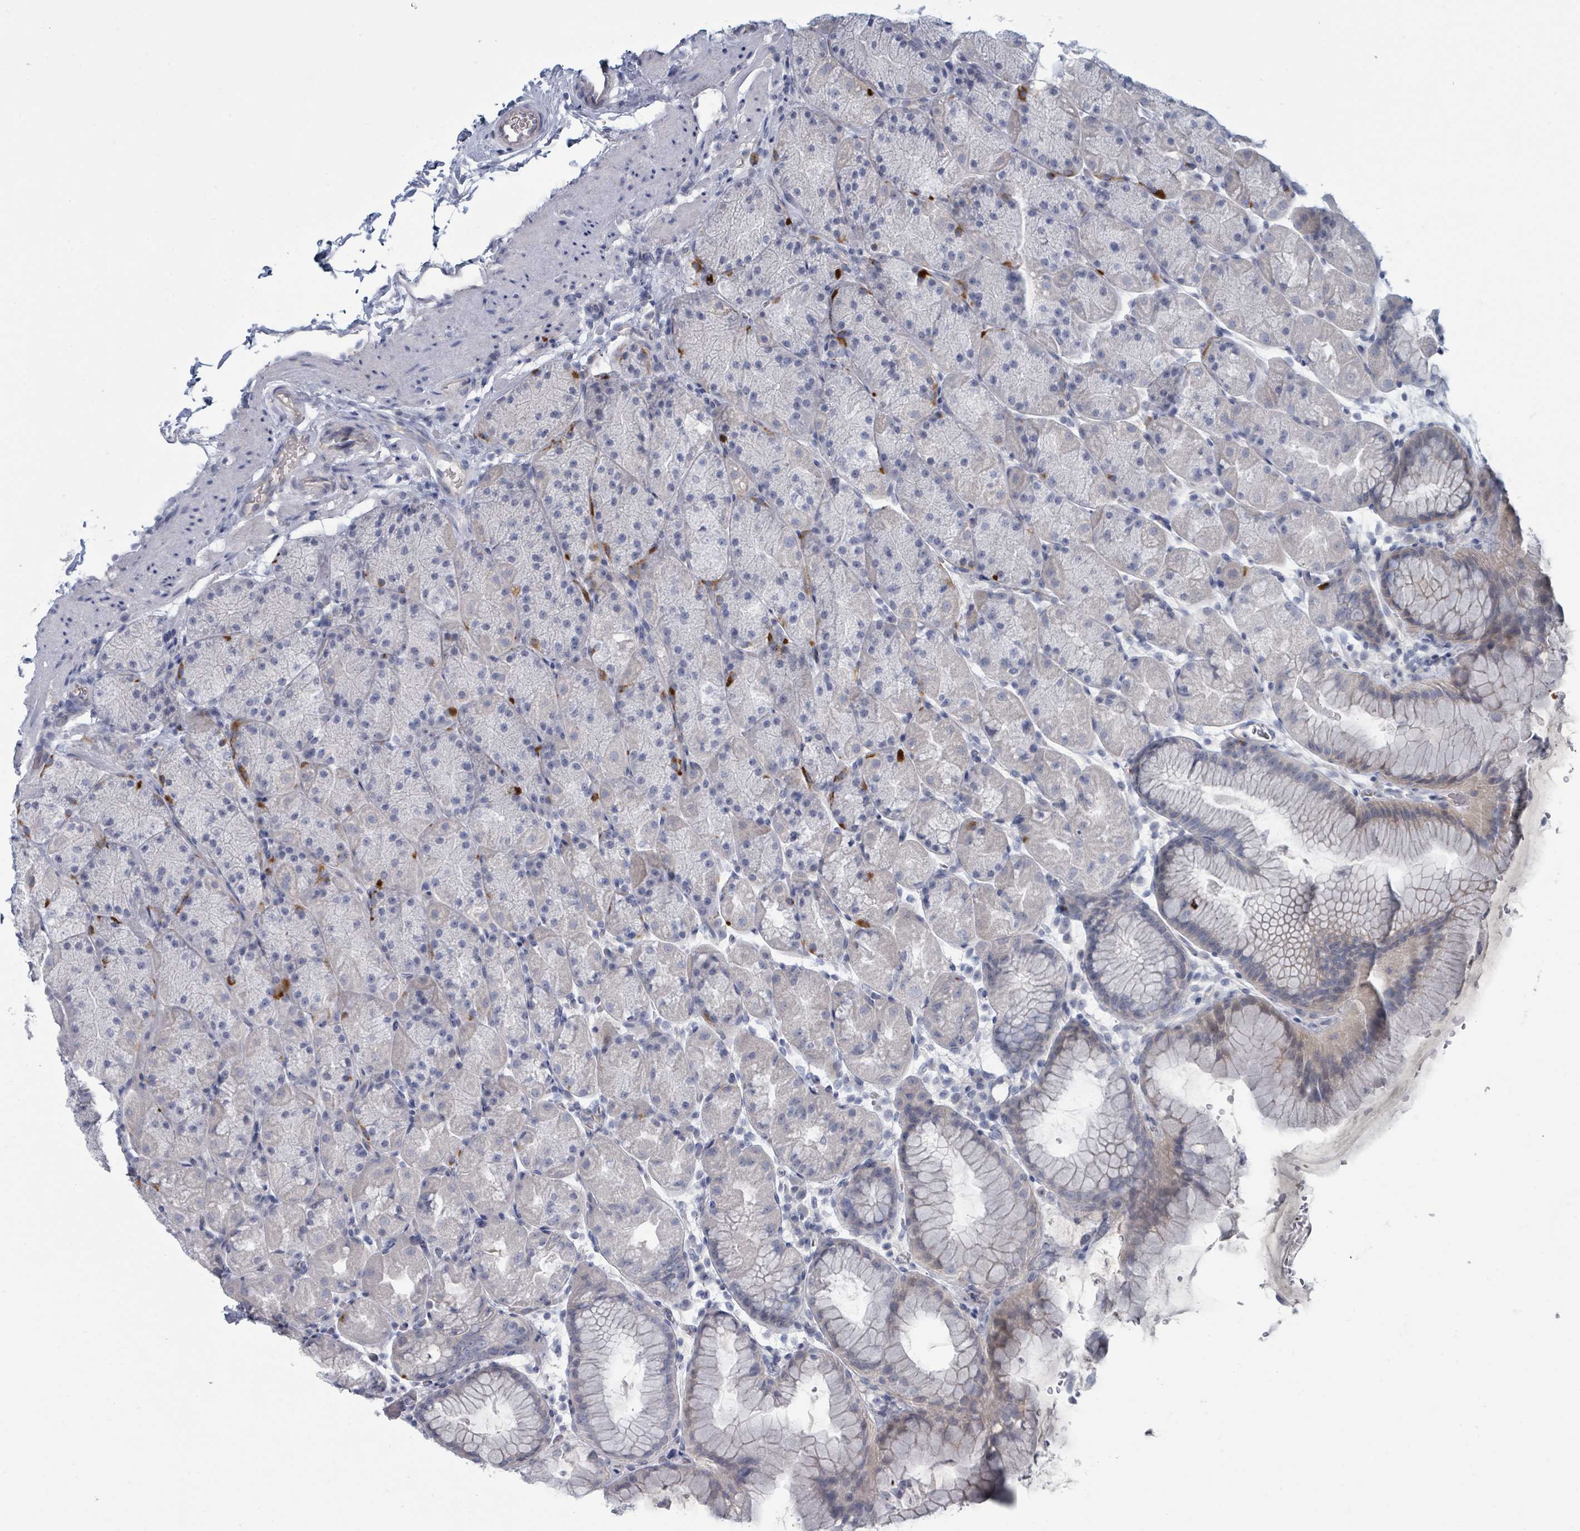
{"staining": {"intensity": "negative", "quantity": "none", "location": "none"}, "tissue": "stomach", "cell_type": "Glandular cells", "image_type": "normal", "snomed": [{"axis": "morphology", "description": "Normal tissue, NOS"}, {"axis": "topography", "description": "Stomach, upper"}, {"axis": "topography", "description": "Stomach, lower"}], "caption": "Protein analysis of benign stomach exhibits no significant expression in glandular cells.", "gene": "SLC25A45", "patient": {"sex": "male", "age": 67}}